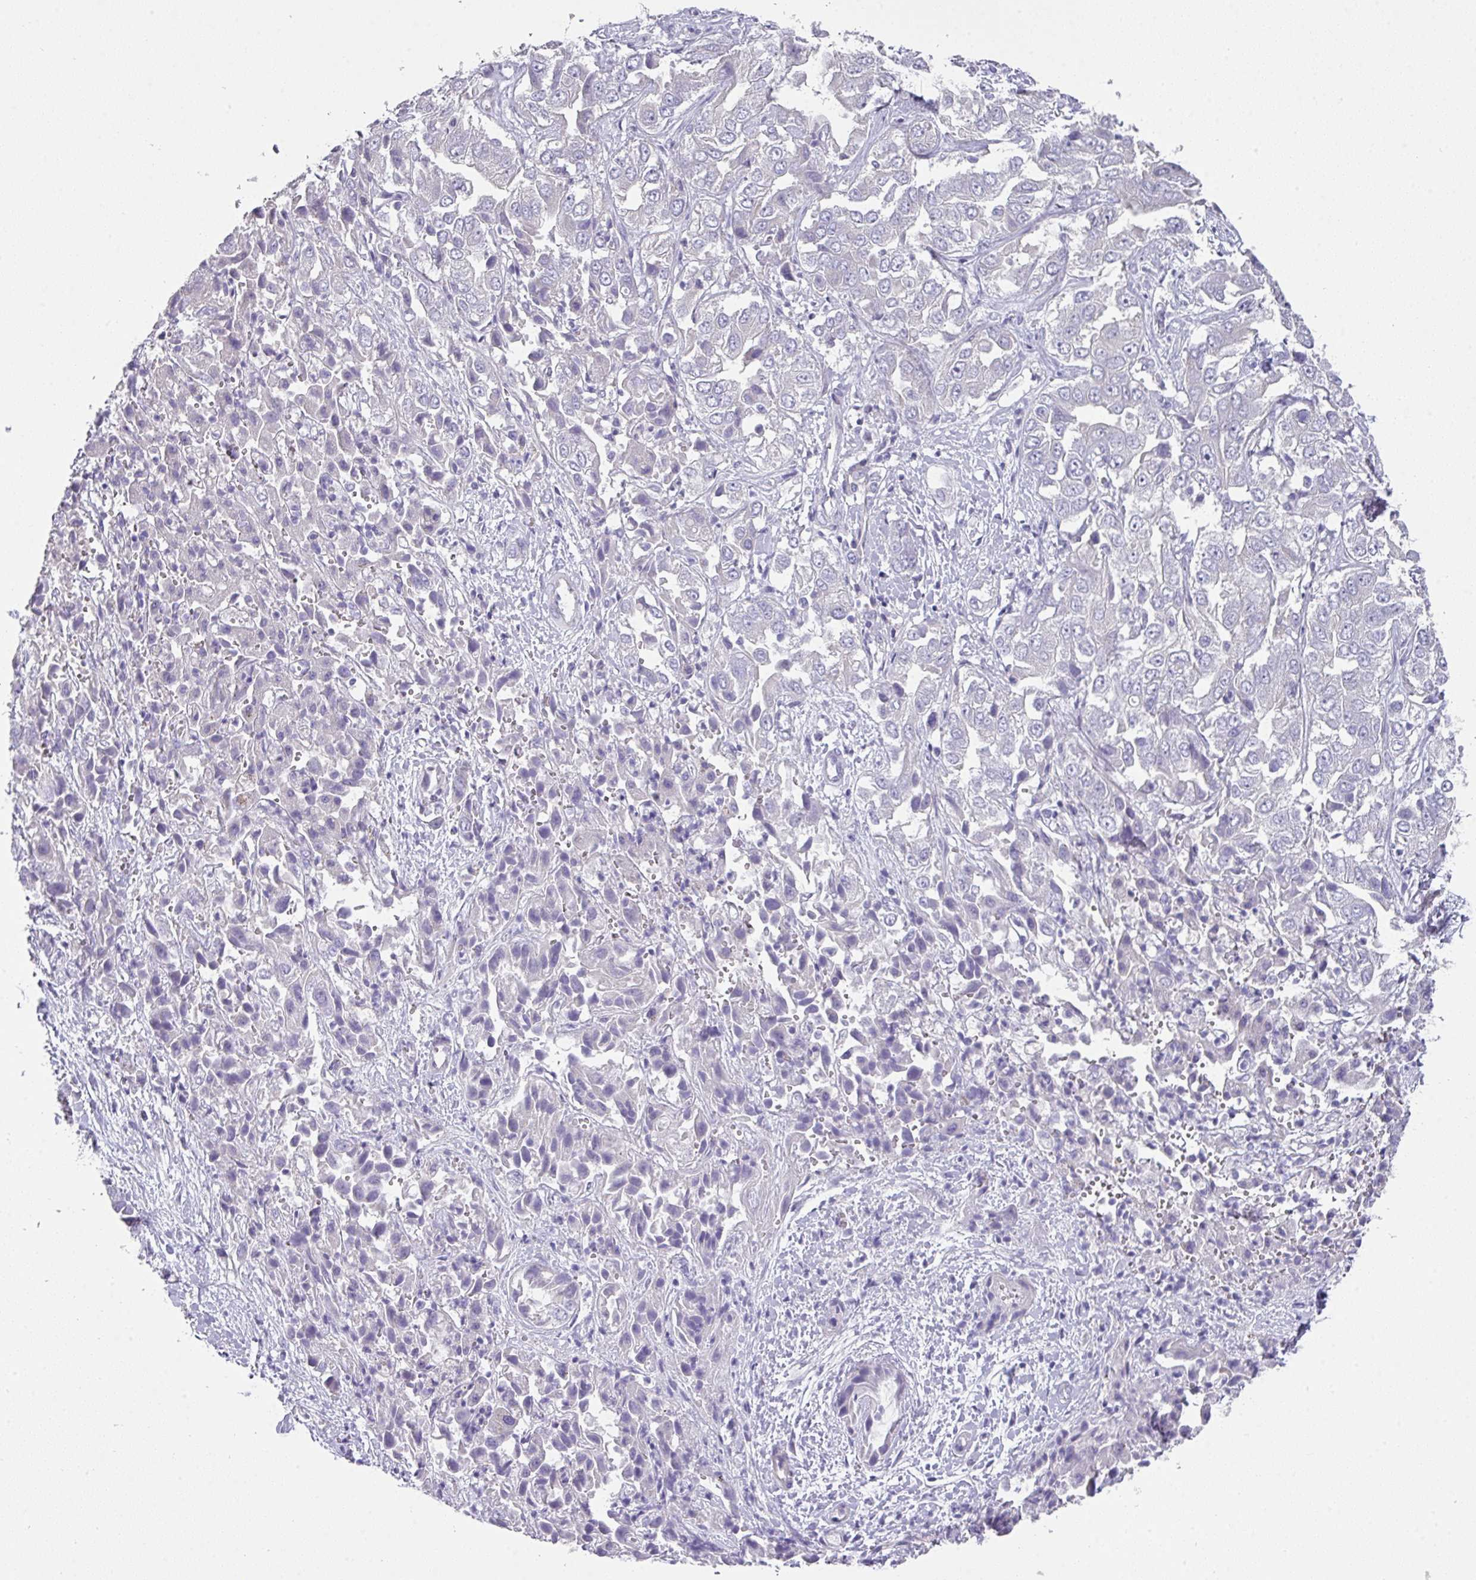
{"staining": {"intensity": "negative", "quantity": "none", "location": "none"}, "tissue": "liver cancer", "cell_type": "Tumor cells", "image_type": "cancer", "snomed": [{"axis": "morphology", "description": "Cholangiocarcinoma"}, {"axis": "topography", "description": "Liver"}], "caption": "Protein analysis of cholangiocarcinoma (liver) displays no significant expression in tumor cells.", "gene": "GLI4", "patient": {"sex": "female", "age": 52}}